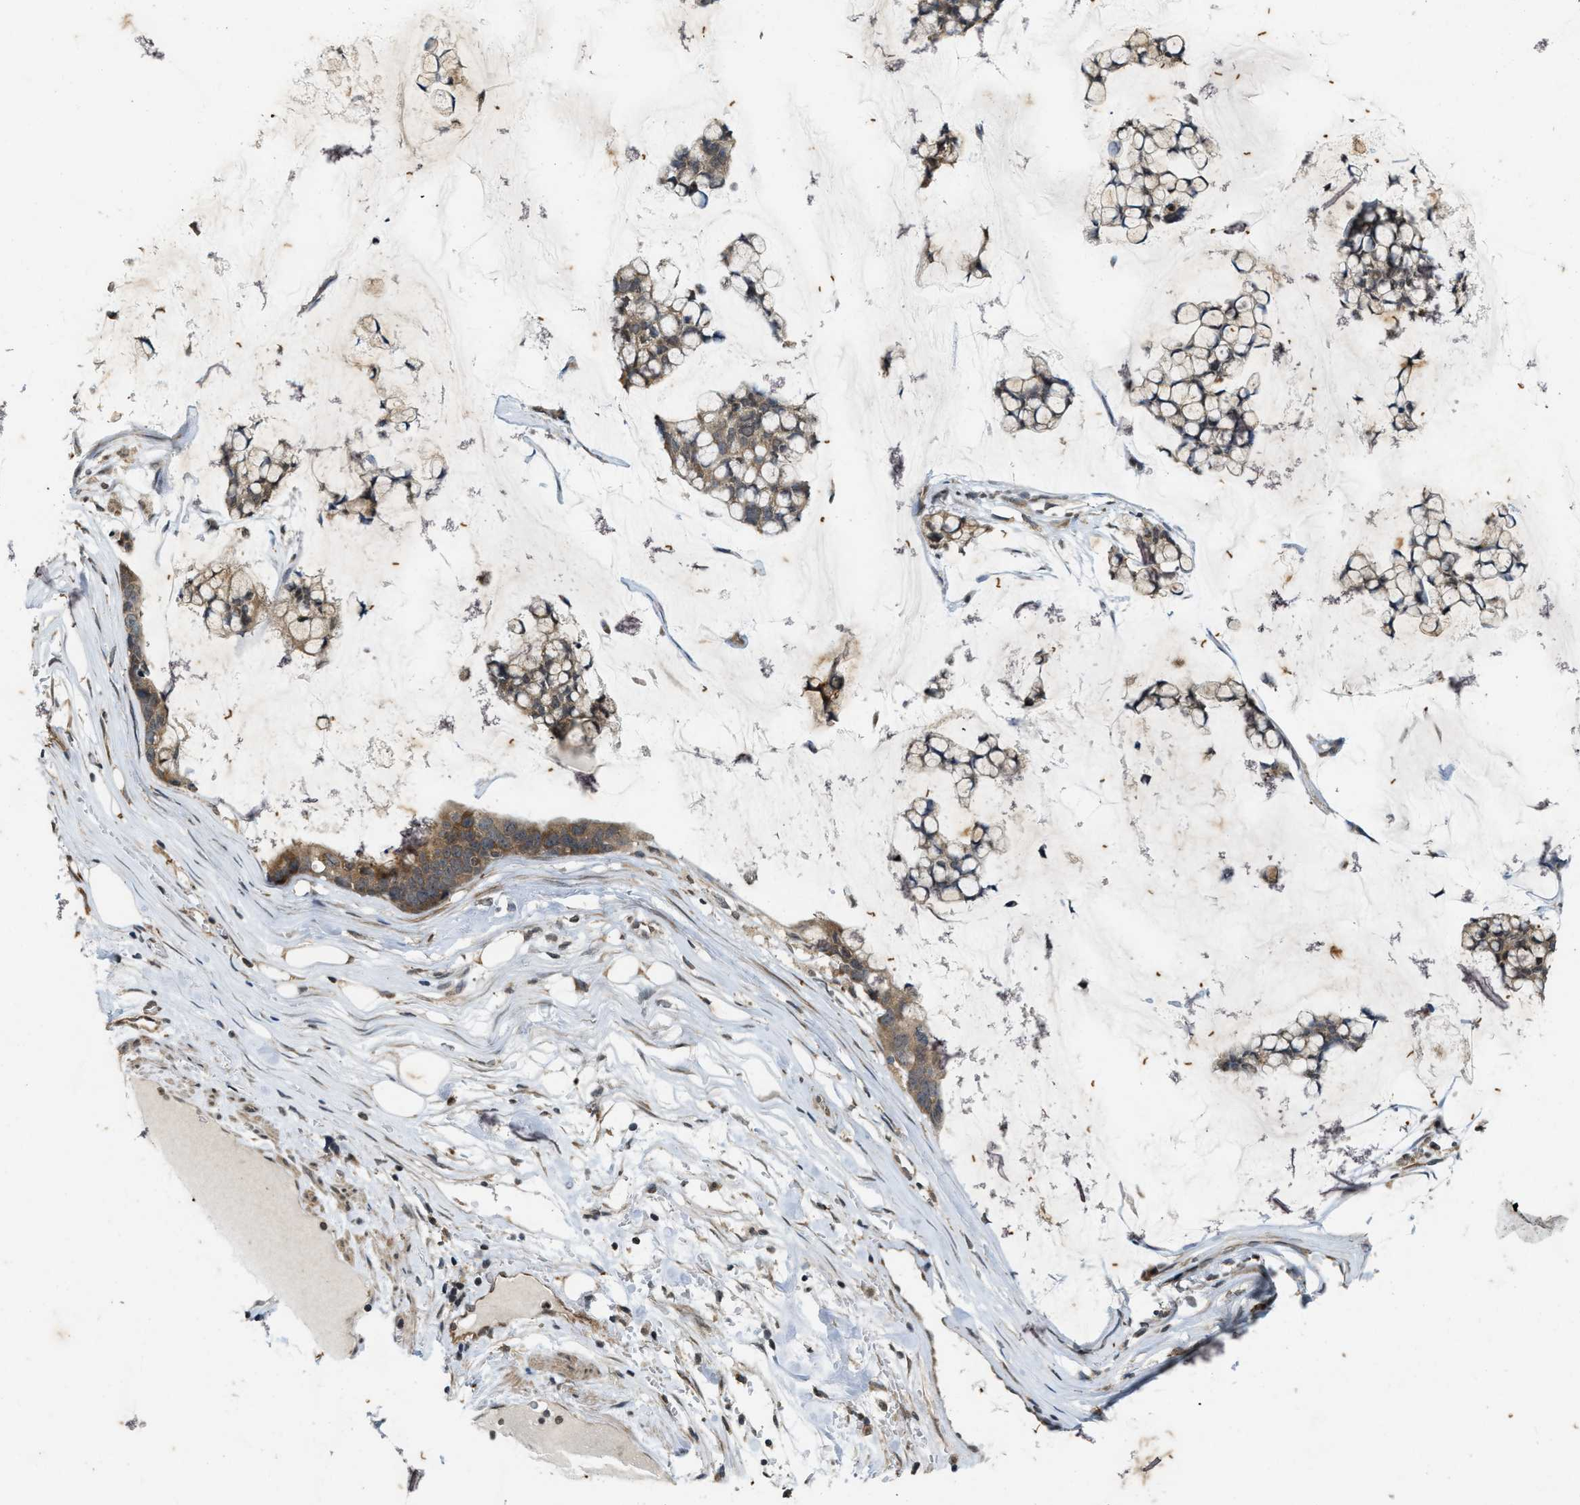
{"staining": {"intensity": "moderate", "quantity": ">75%", "location": "cytoplasmic/membranous"}, "tissue": "stomach cancer", "cell_type": "Tumor cells", "image_type": "cancer", "snomed": [{"axis": "morphology", "description": "Adenocarcinoma, NOS"}, {"axis": "topography", "description": "Stomach, lower"}], "caption": "There is medium levels of moderate cytoplasmic/membranous expression in tumor cells of stomach adenocarcinoma, as demonstrated by immunohistochemical staining (brown color).", "gene": "KIF21A", "patient": {"sex": "male", "age": 84}}